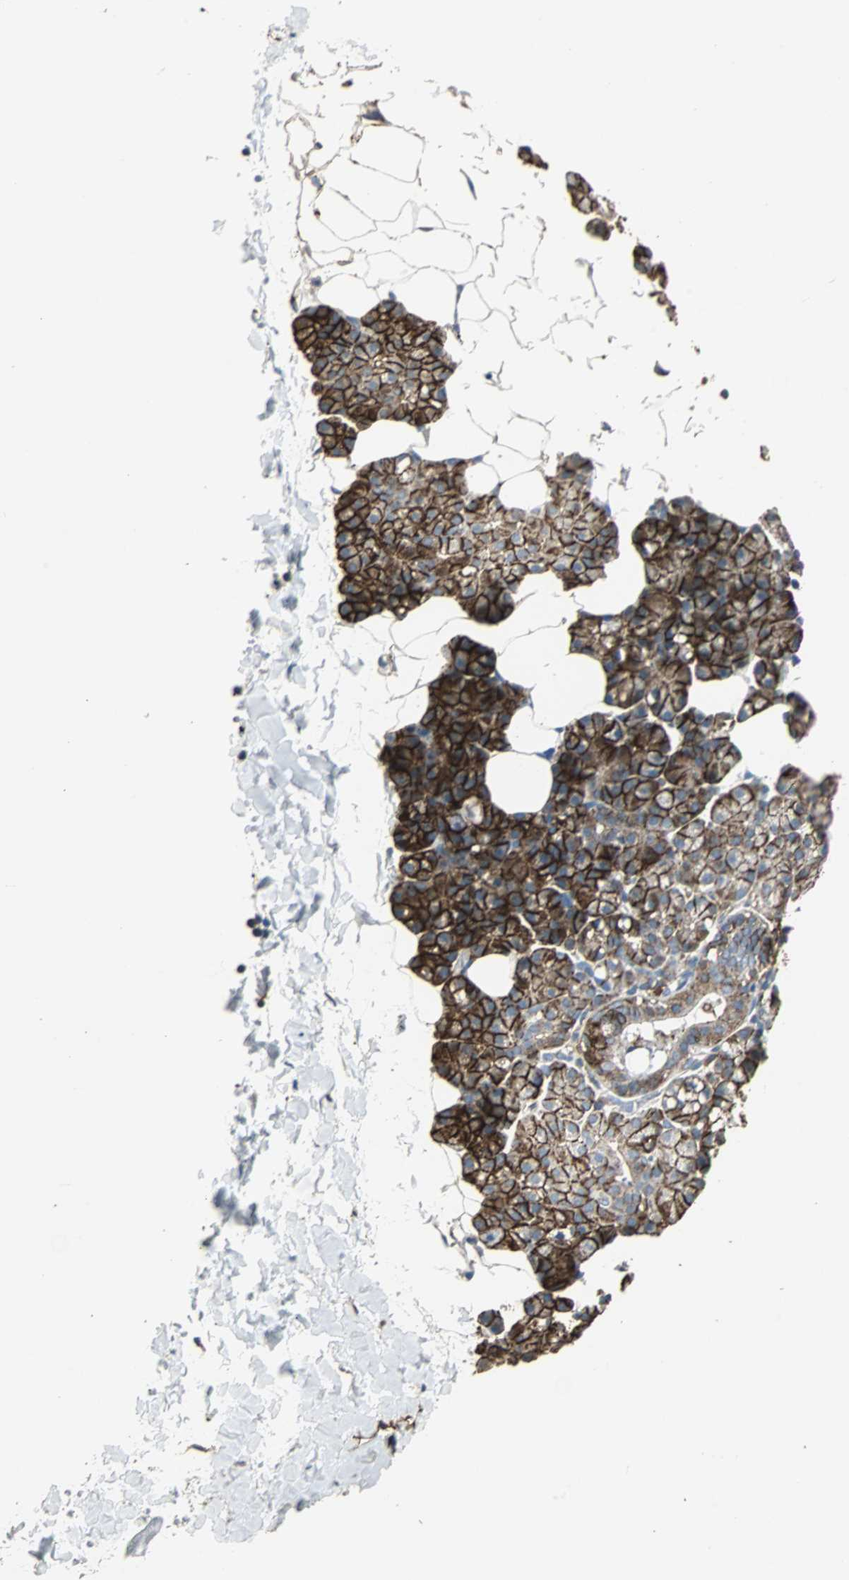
{"staining": {"intensity": "strong", "quantity": ">75%", "location": "cytoplasmic/membranous"}, "tissue": "salivary gland", "cell_type": "Glandular cells", "image_type": "normal", "snomed": [{"axis": "morphology", "description": "Normal tissue, NOS"}, {"axis": "topography", "description": "Lymph node"}, {"axis": "topography", "description": "Salivary gland"}], "caption": "Salivary gland stained with a brown dye exhibits strong cytoplasmic/membranous positive positivity in about >75% of glandular cells.", "gene": "F11R", "patient": {"sex": "male", "age": 8}}